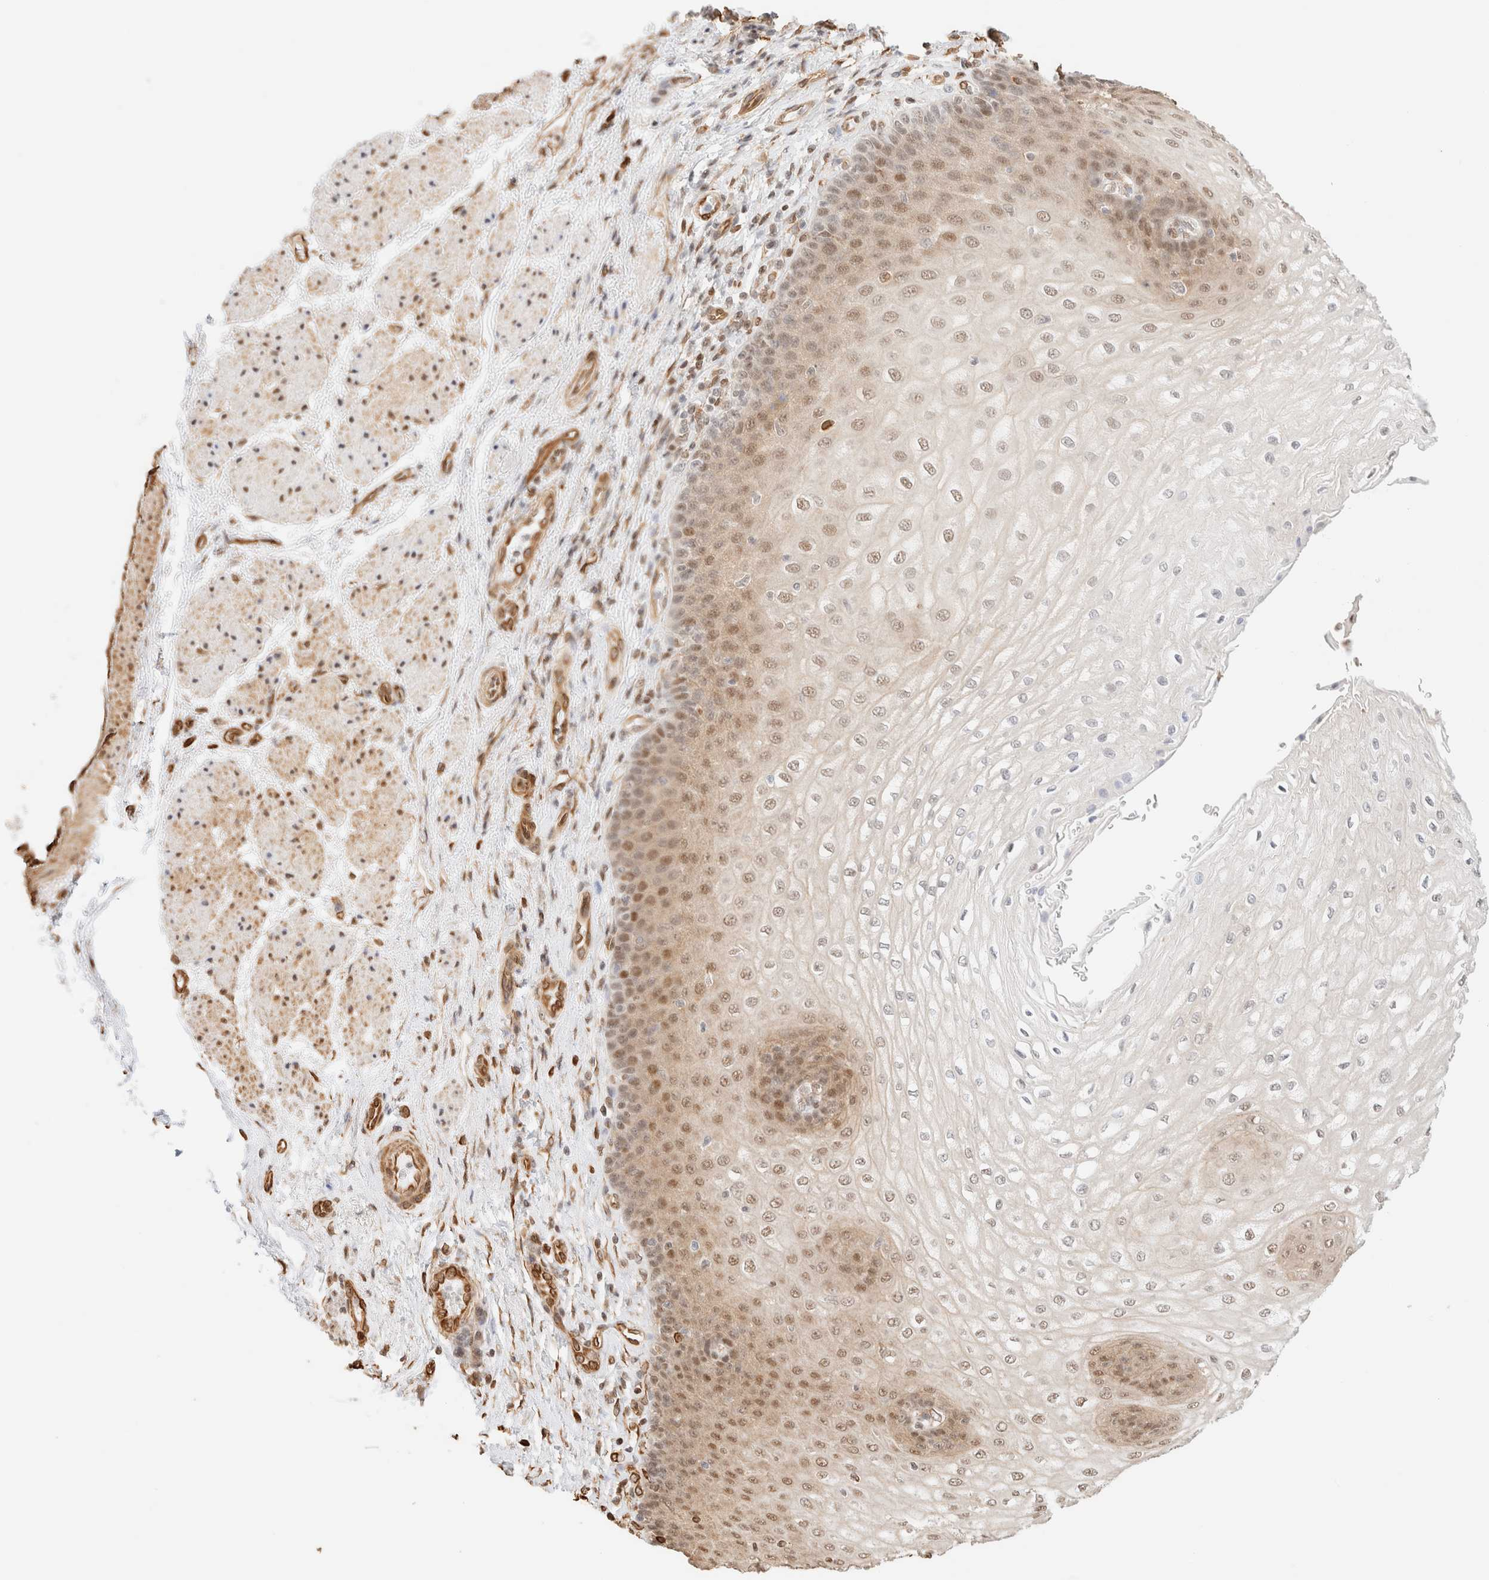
{"staining": {"intensity": "moderate", "quantity": "25%-75%", "location": "nuclear"}, "tissue": "esophagus", "cell_type": "Squamous epithelial cells", "image_type": "normal", "snomed": [{"axis": "morphology", "description": "Normal tissue, NOS"}, {"axis": "topography", "description": "Esophagus"}], "caption": "The histopathology image exhibits a brown stain indicating the presence of a protein in the nuclear of squamous epithelial cells in esophagus.", "gene": "ARID5A", "patient": {"sex": "male", "age": 54}}